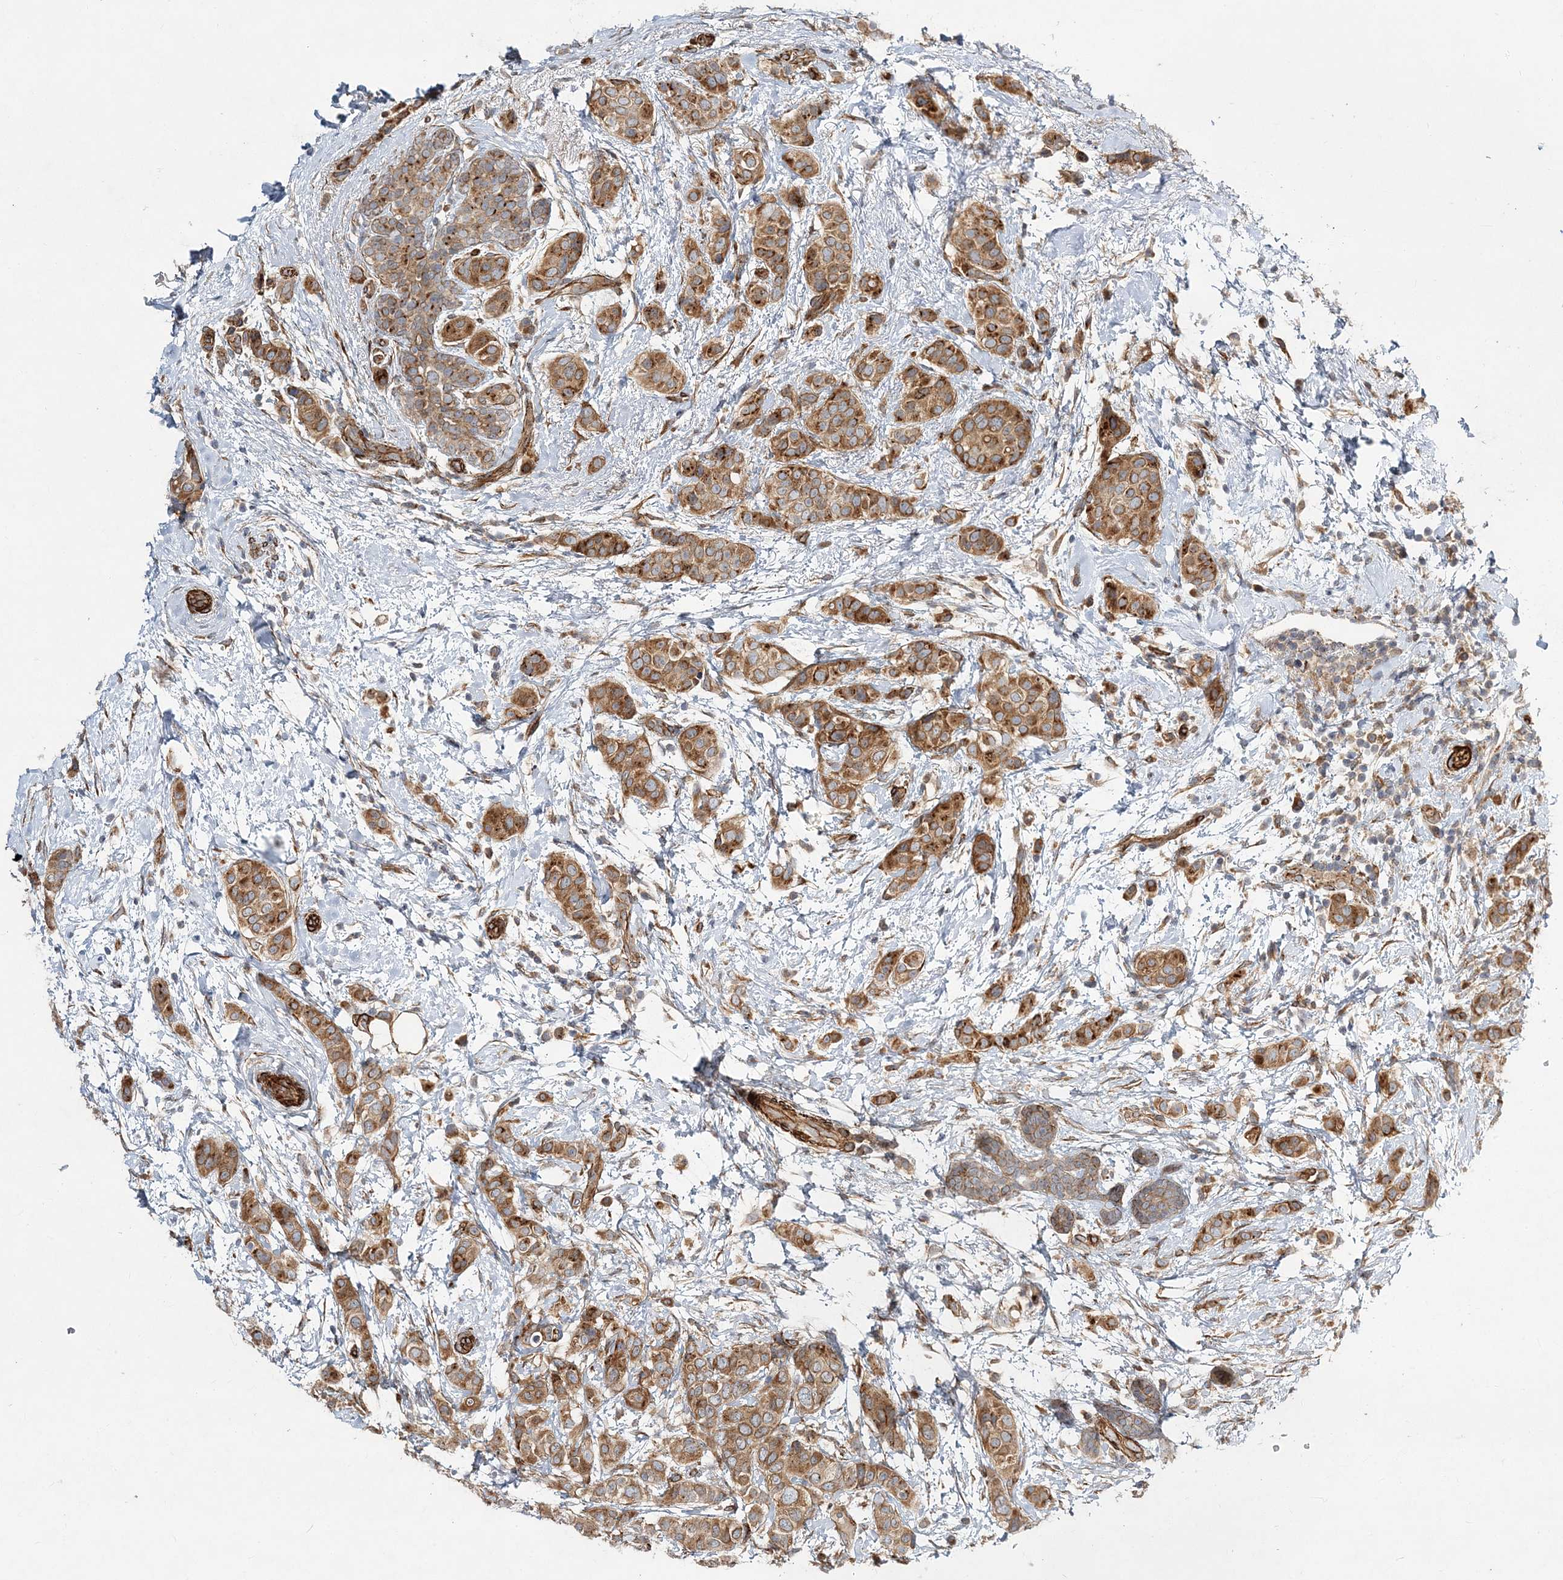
{"staining": {"intensity": "moderate", "quantity": ">75%", "location": "cytoplasmic/membranous"}, "tissue": "breast cancer", "cell_type": "Tumor cells", "image_type": "cancer", "snomed": [{"axis": "morphology", "description": "Lobular carcinoma"}, {"axis": "topography", "description": "Breast"}], "caption": "Protein staining exhibits moderate cytoplasmic/membranous positivity in about >75% of tumor cells in breast cancer. (DAB (3,3'-diaminobenzidine) IHC, brown staining for protein, blue staining for nuclei).", "gene": "NBAS", "patient": {"sex": "female", "age": 51}}